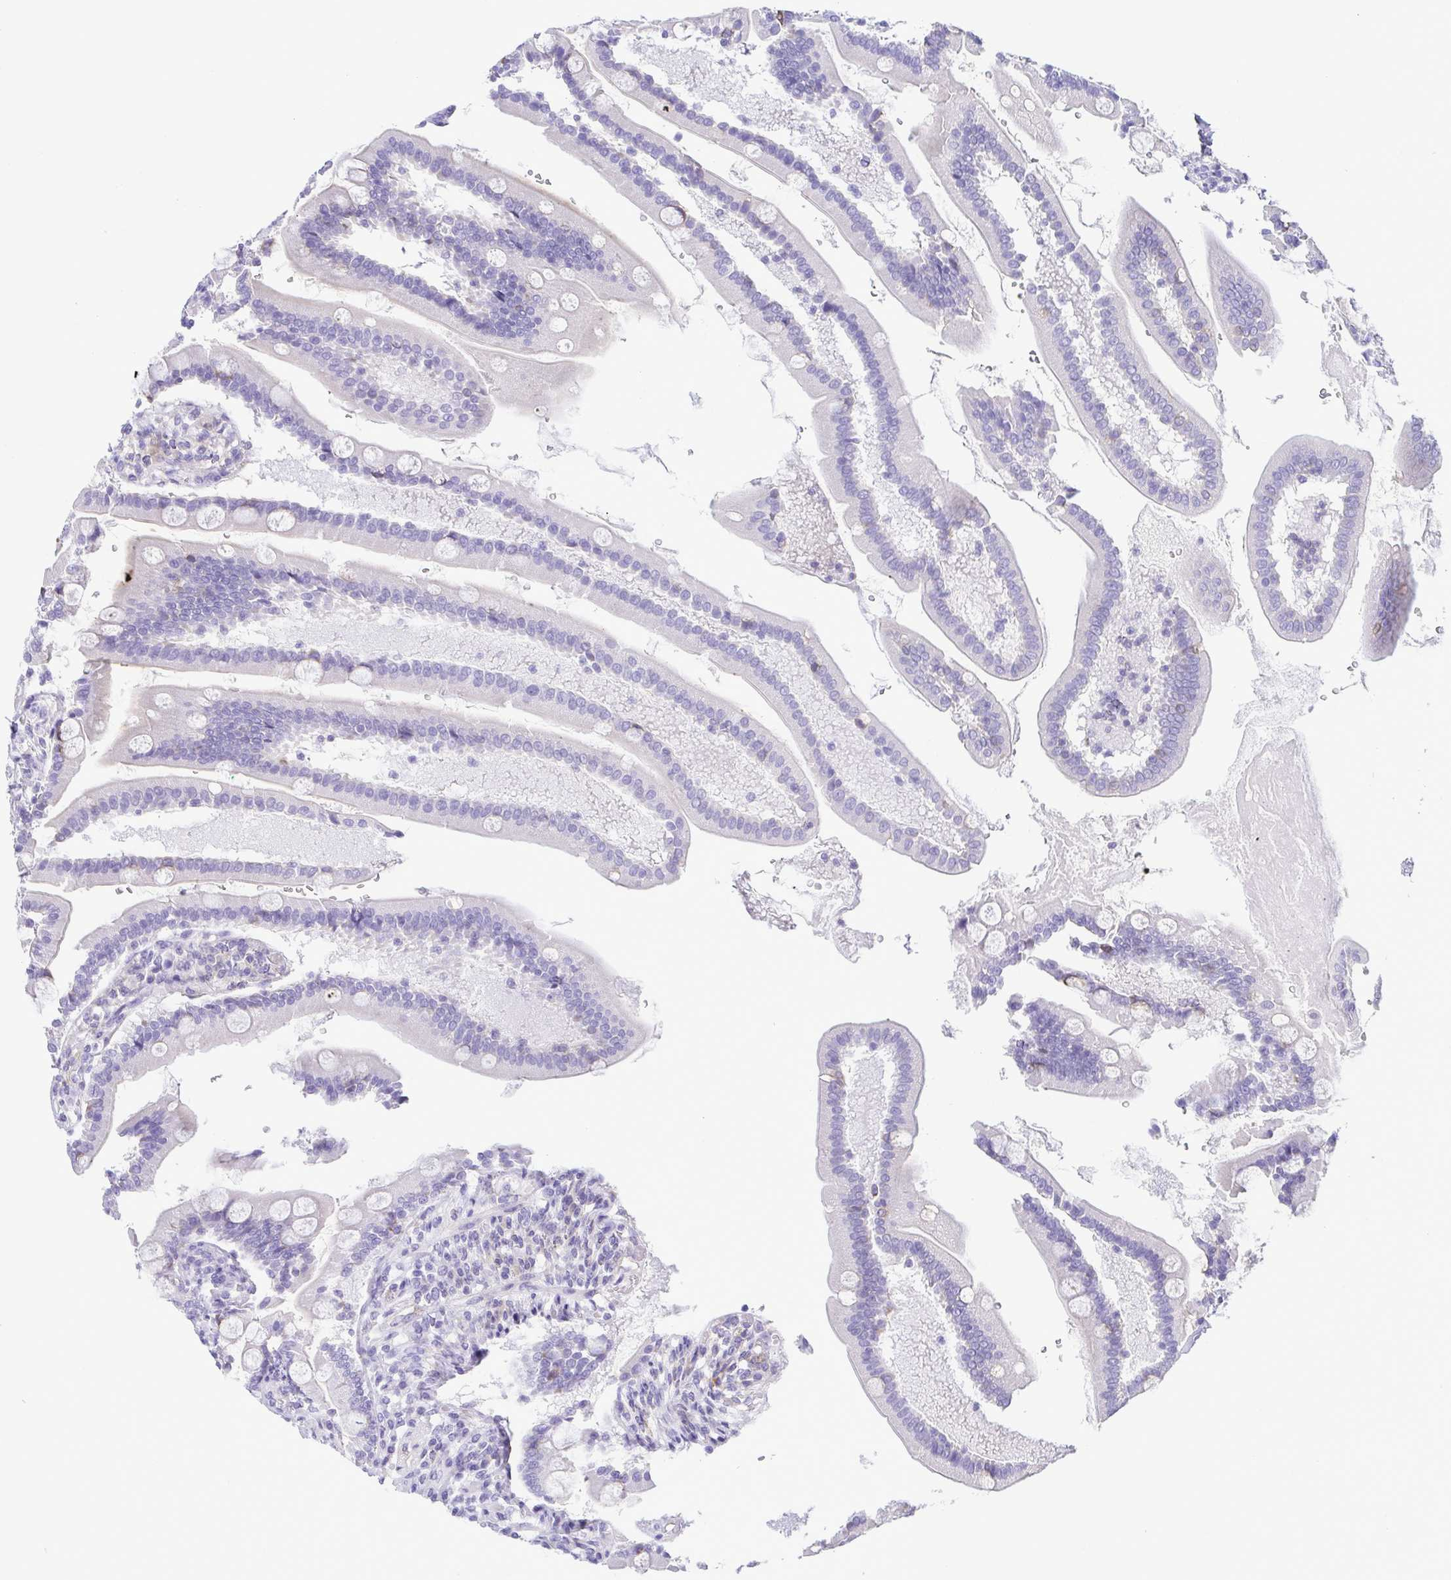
{"staining": {"intensity": "moderate", "quantity": "<25%", "location": "cytoplasmic/membranous"}, "tissue": "duodenum", "cell_type": "Glandular cells", "image_type": "normal", "snomed": [{"axis": "morphology", "description": "Normal tissue, NOS"}, {"axis": "topography", "description": "Duodenum"}], "caption": "This image displays immunohistochemistry (IHC) staining of benign human duodenum, with low moderate cytoplasmic/membranous staining in approximately <25% of glandular cells.", "gene": "GPR182", "patient": {"sex": "female", "age": 67}}